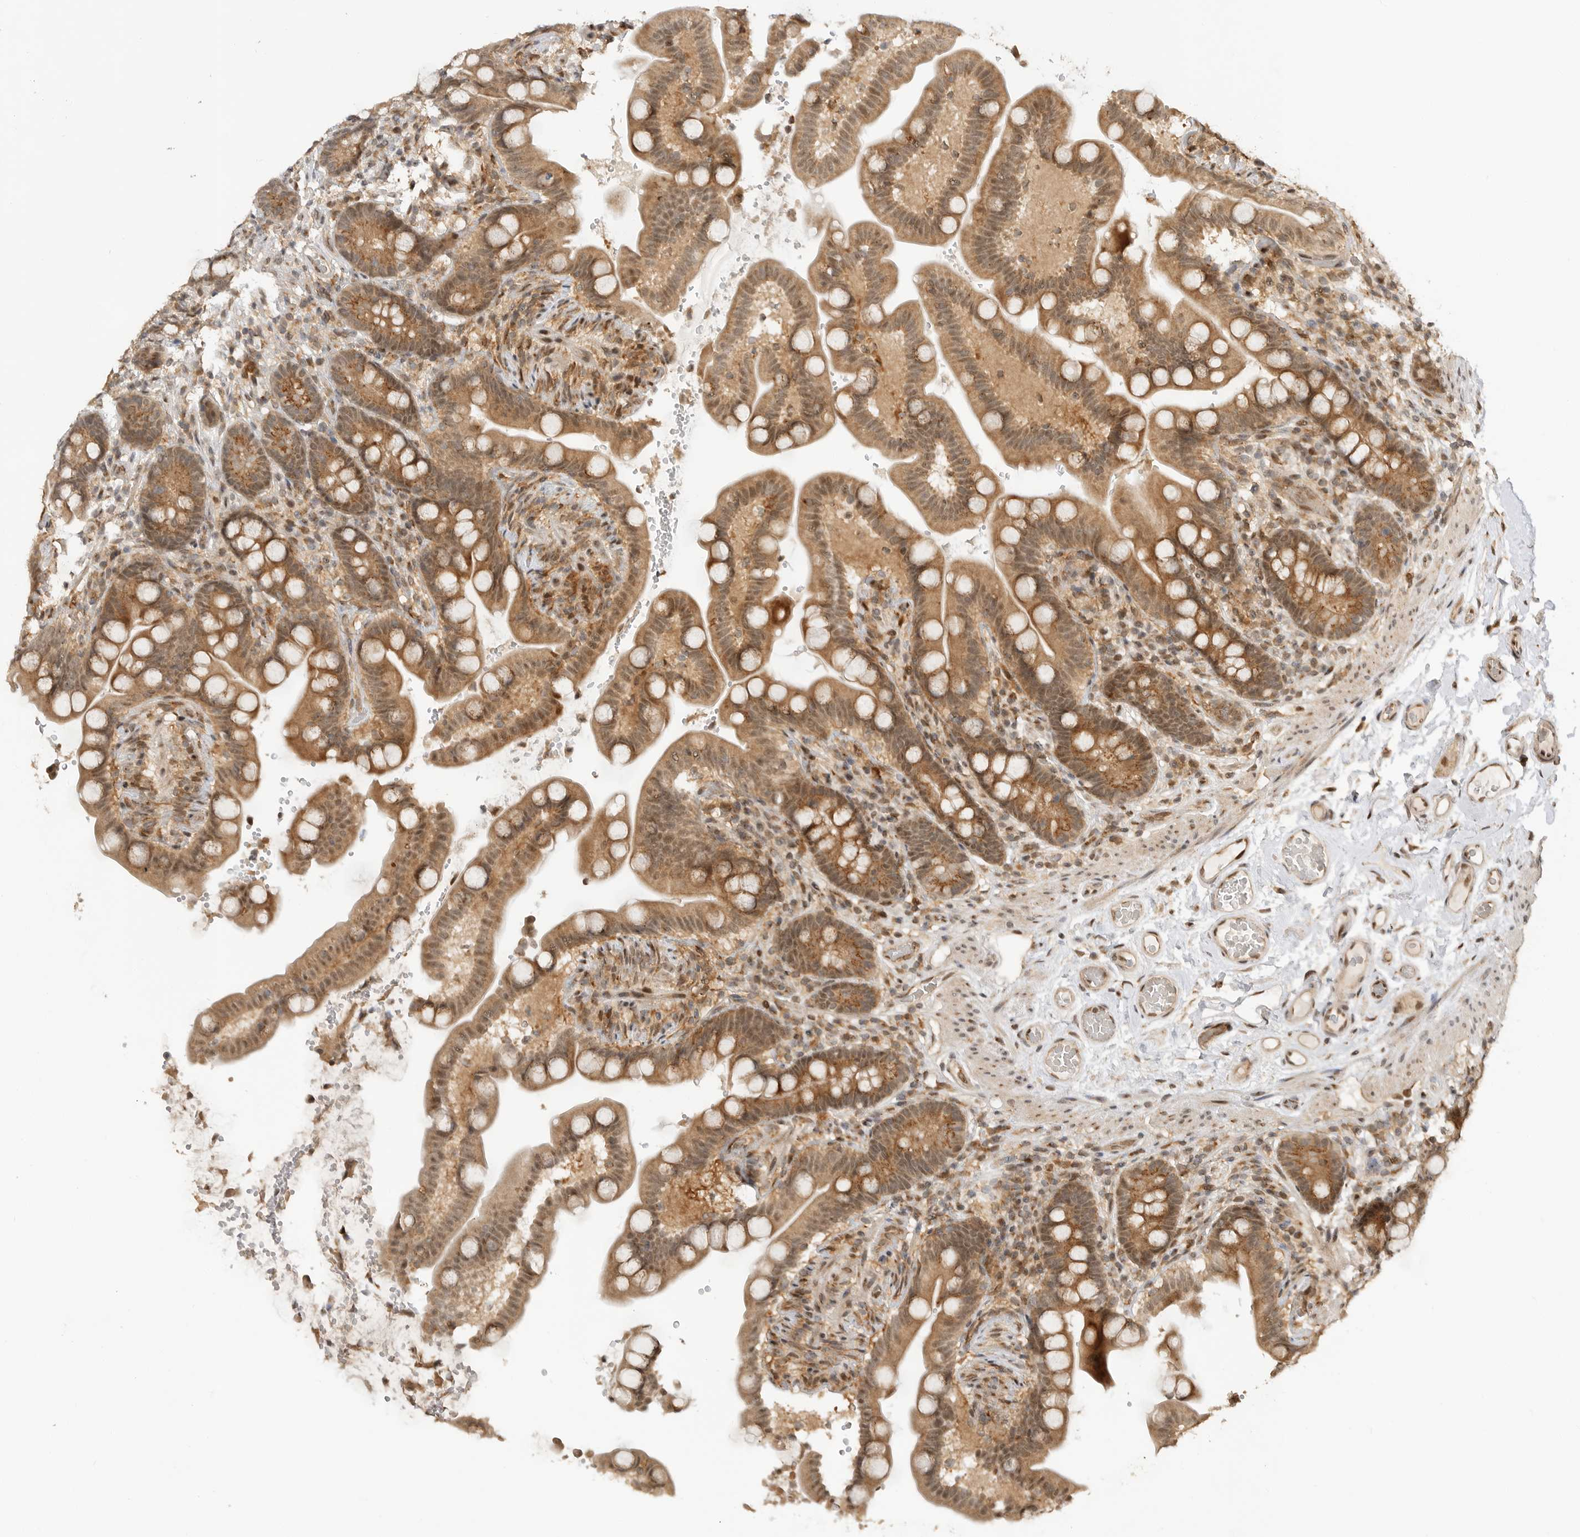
{"staining": {"intensity": "moderate", "quantity": ">75%", "location": "cytoplasmic/membranous,nuclear"}, "tissue": "colon", "cell_type": "Endothelial cells", "image_type": "normal", "snomed": [{"axis": "morphology", "description": "Normal tissue, NOS"}, {"axis": "topography", "description": "Smooth muscle"}, {"axis": "topography", "description": "Colon"}], "caption": "An immunohistochemistry image of unremarkable tissue is shown. Protein staining in brown labels moderate cytoplasmic/membranous,nuclear positivity in colon within endothelial cells.", "gene": "ALKAL1", "patient": {"sex": "male", "age": 73}}